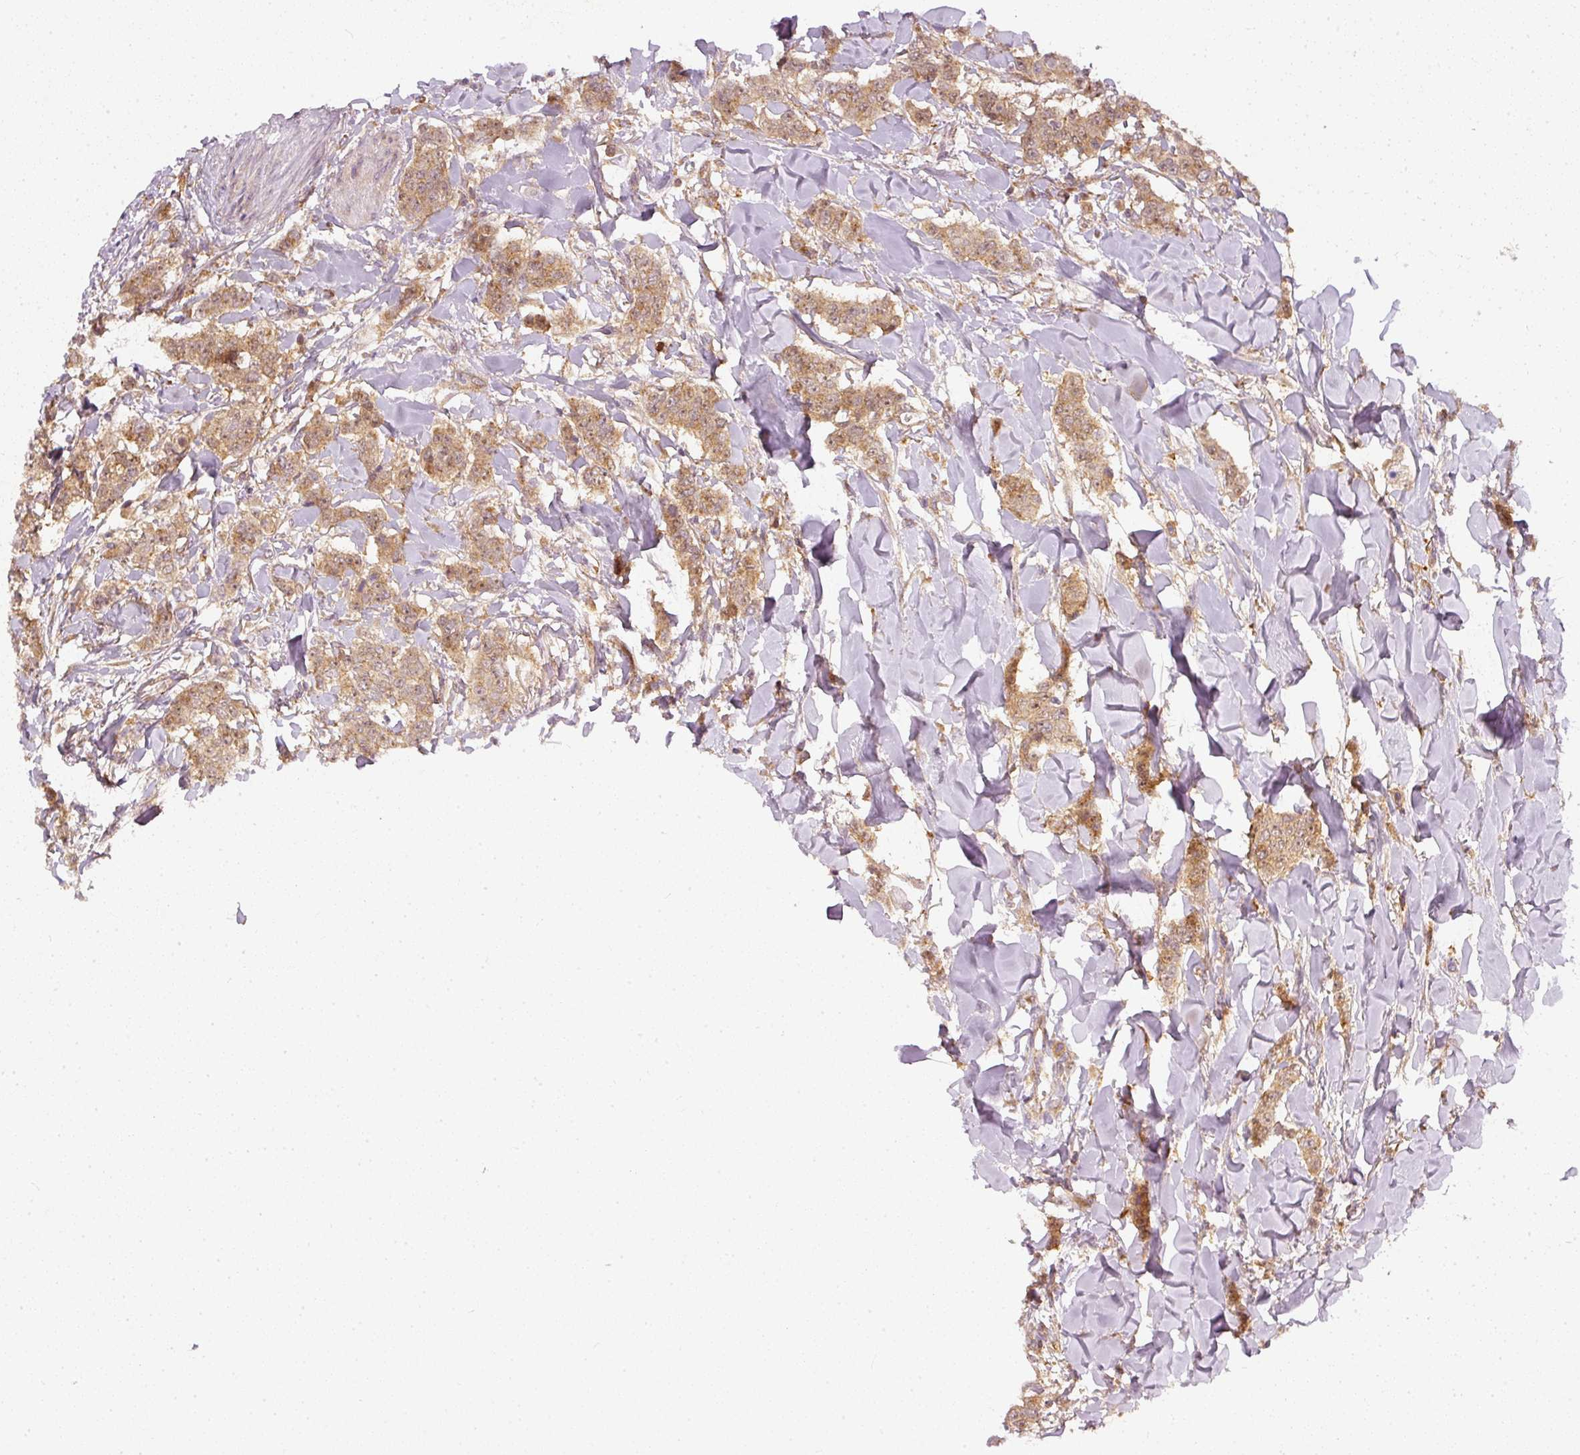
{"staining": {"intensity": "moderate", "quantity": ">75%", "location": "cytoplasmic/membranous,nuclear"}, "tissue": "breast cancer", "cell_type": "Tumor cells", "image_type": "cancer", "snomed": [{"axis": "morphology", "description": "Duct carcinoma"}, {"axis": "topography", "description": "Breast"}], "caption": "The photomicrograph exhibits immunohistochemical staining of breast cancer (invasive ductal carcinoma). There is moderate cytoplasmic/membranous and nuclear positivity is seen in about >75% of tumor cells.", "gene": "ZNF580", "patient": {"sex": "female", "age": 40}}